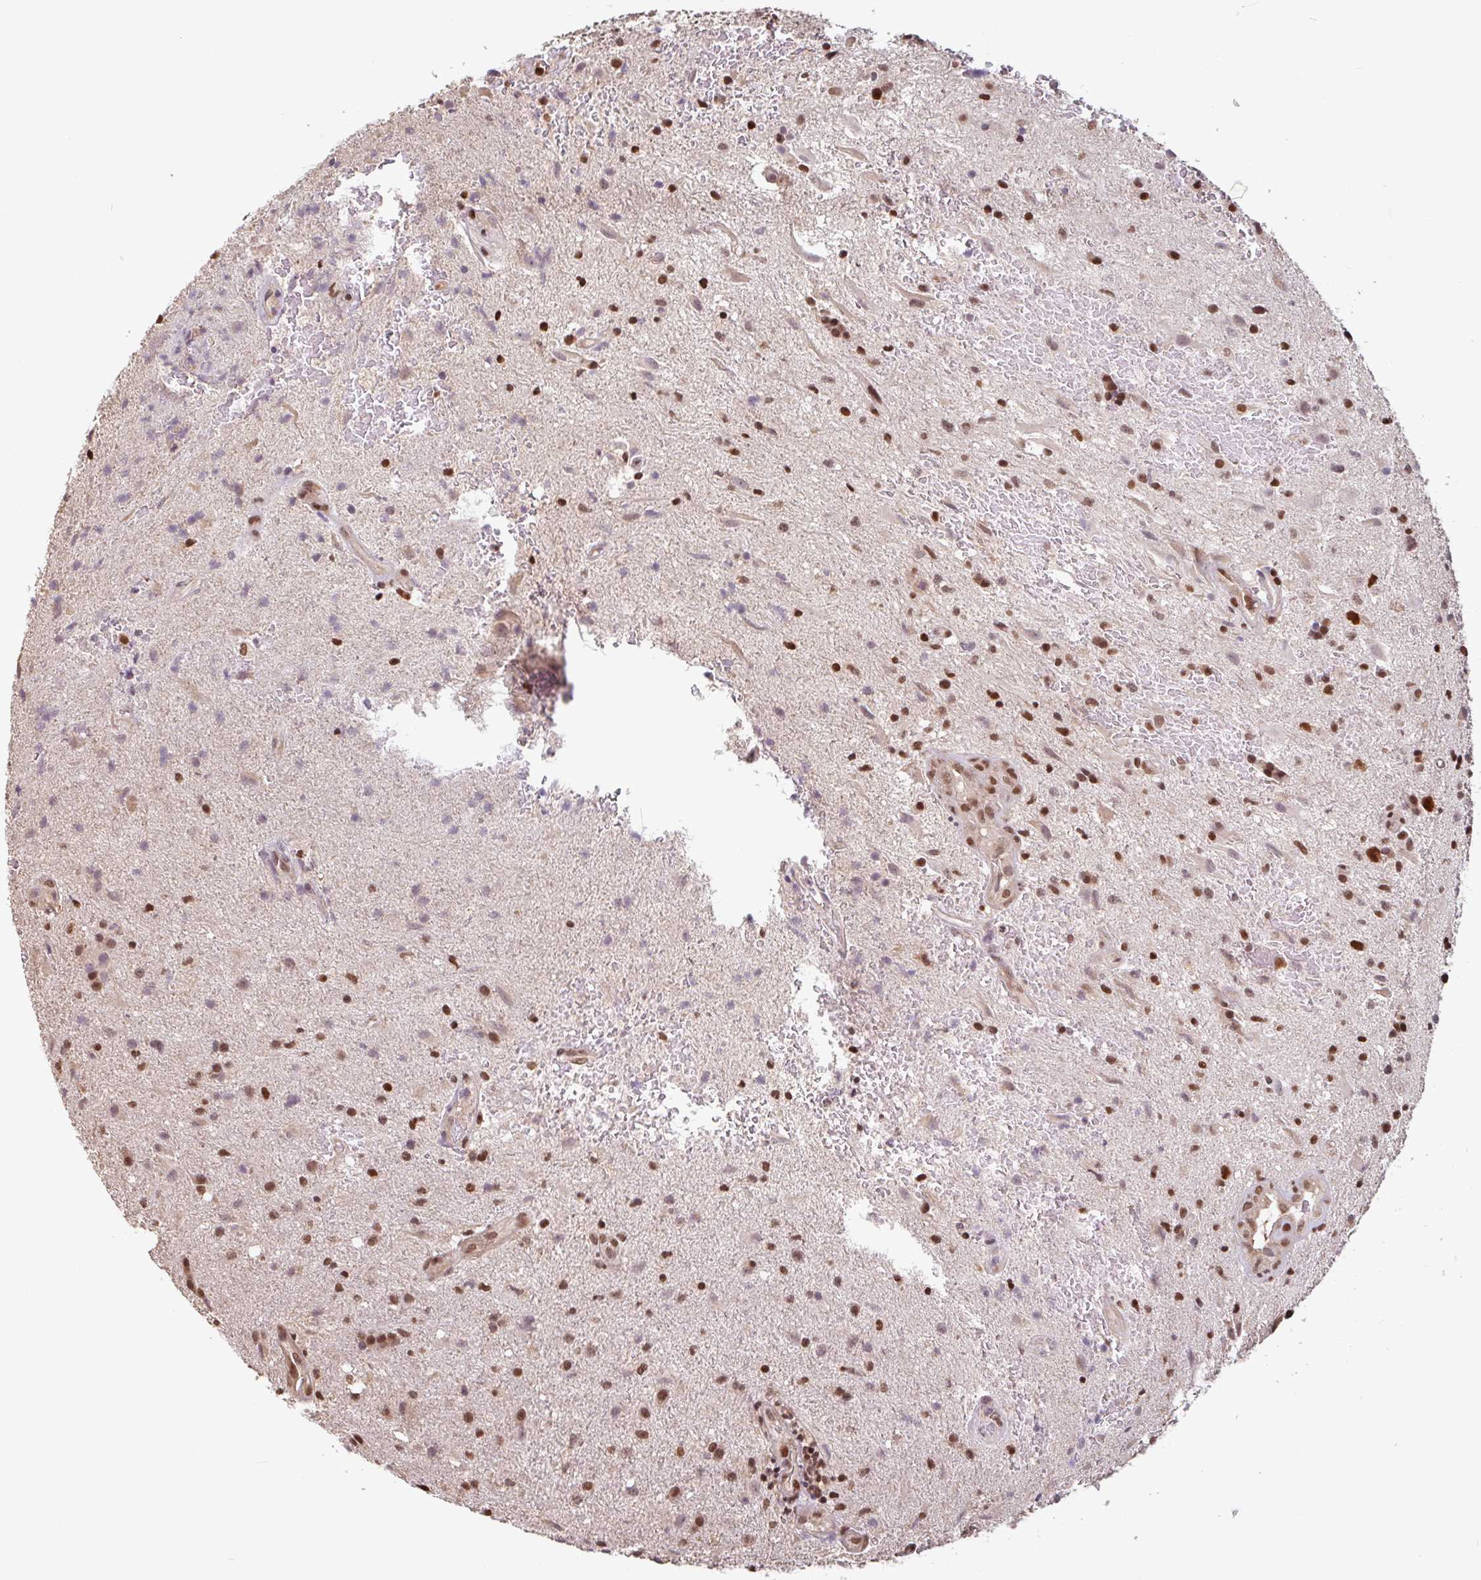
{"staining": {"intensity": "moderate", "quantity": ">75%", "location": "nuclear"}, "tissue": "glioma", "cell_type": "Tumor cells", "image_type": "cancer", "snomed": [{"axis": "morphology", "description": "Glioma, malignant, High grade"}, {"axis": "topography", "description": "Brain"}], "caption": "About >75% of tumor cells in human malignant high-grade glioma show moderate nuclear protein staining as visualized by brown immunohistochemical staining.", "gene": "DR1", "patient": {"sex": "male", "age": 67}}